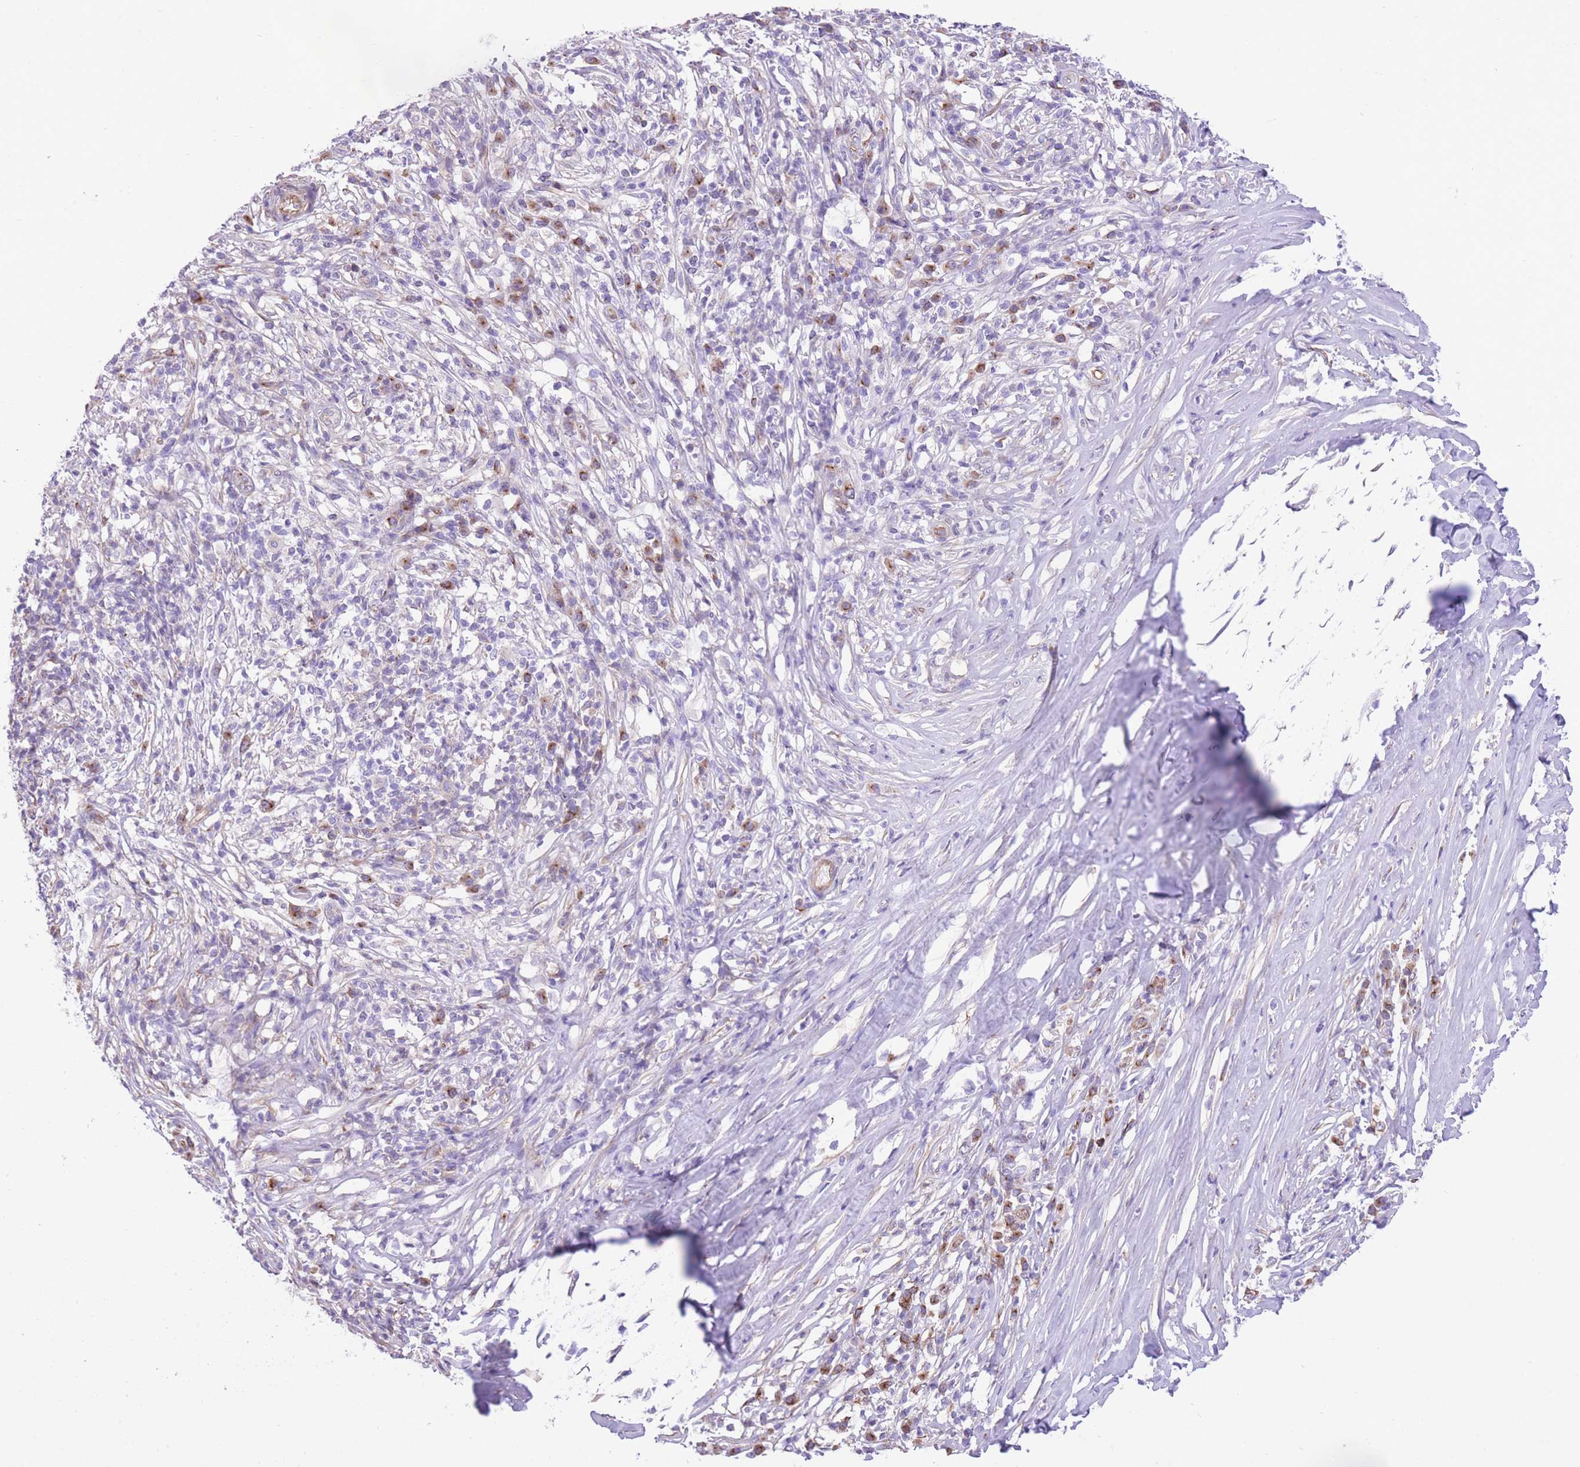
{"staining": {"intensity": "negative", "quantity": "none", "location": "none"}, "tissue": "melanoma", "cell_type": "Tumor cells", "image_type": "cancer", "snomed": [{"axis": "morphology", "description": "Malignant melanoma, NOS"}, {"axis": "topography", "description": "Skin"}], "caption": "Human melanoma stained for a protein using immunohistochemistry demonstrates no expression in tumor cells.", "gene": "RHOU", "patient": {"sex": "male", "age": 66}}